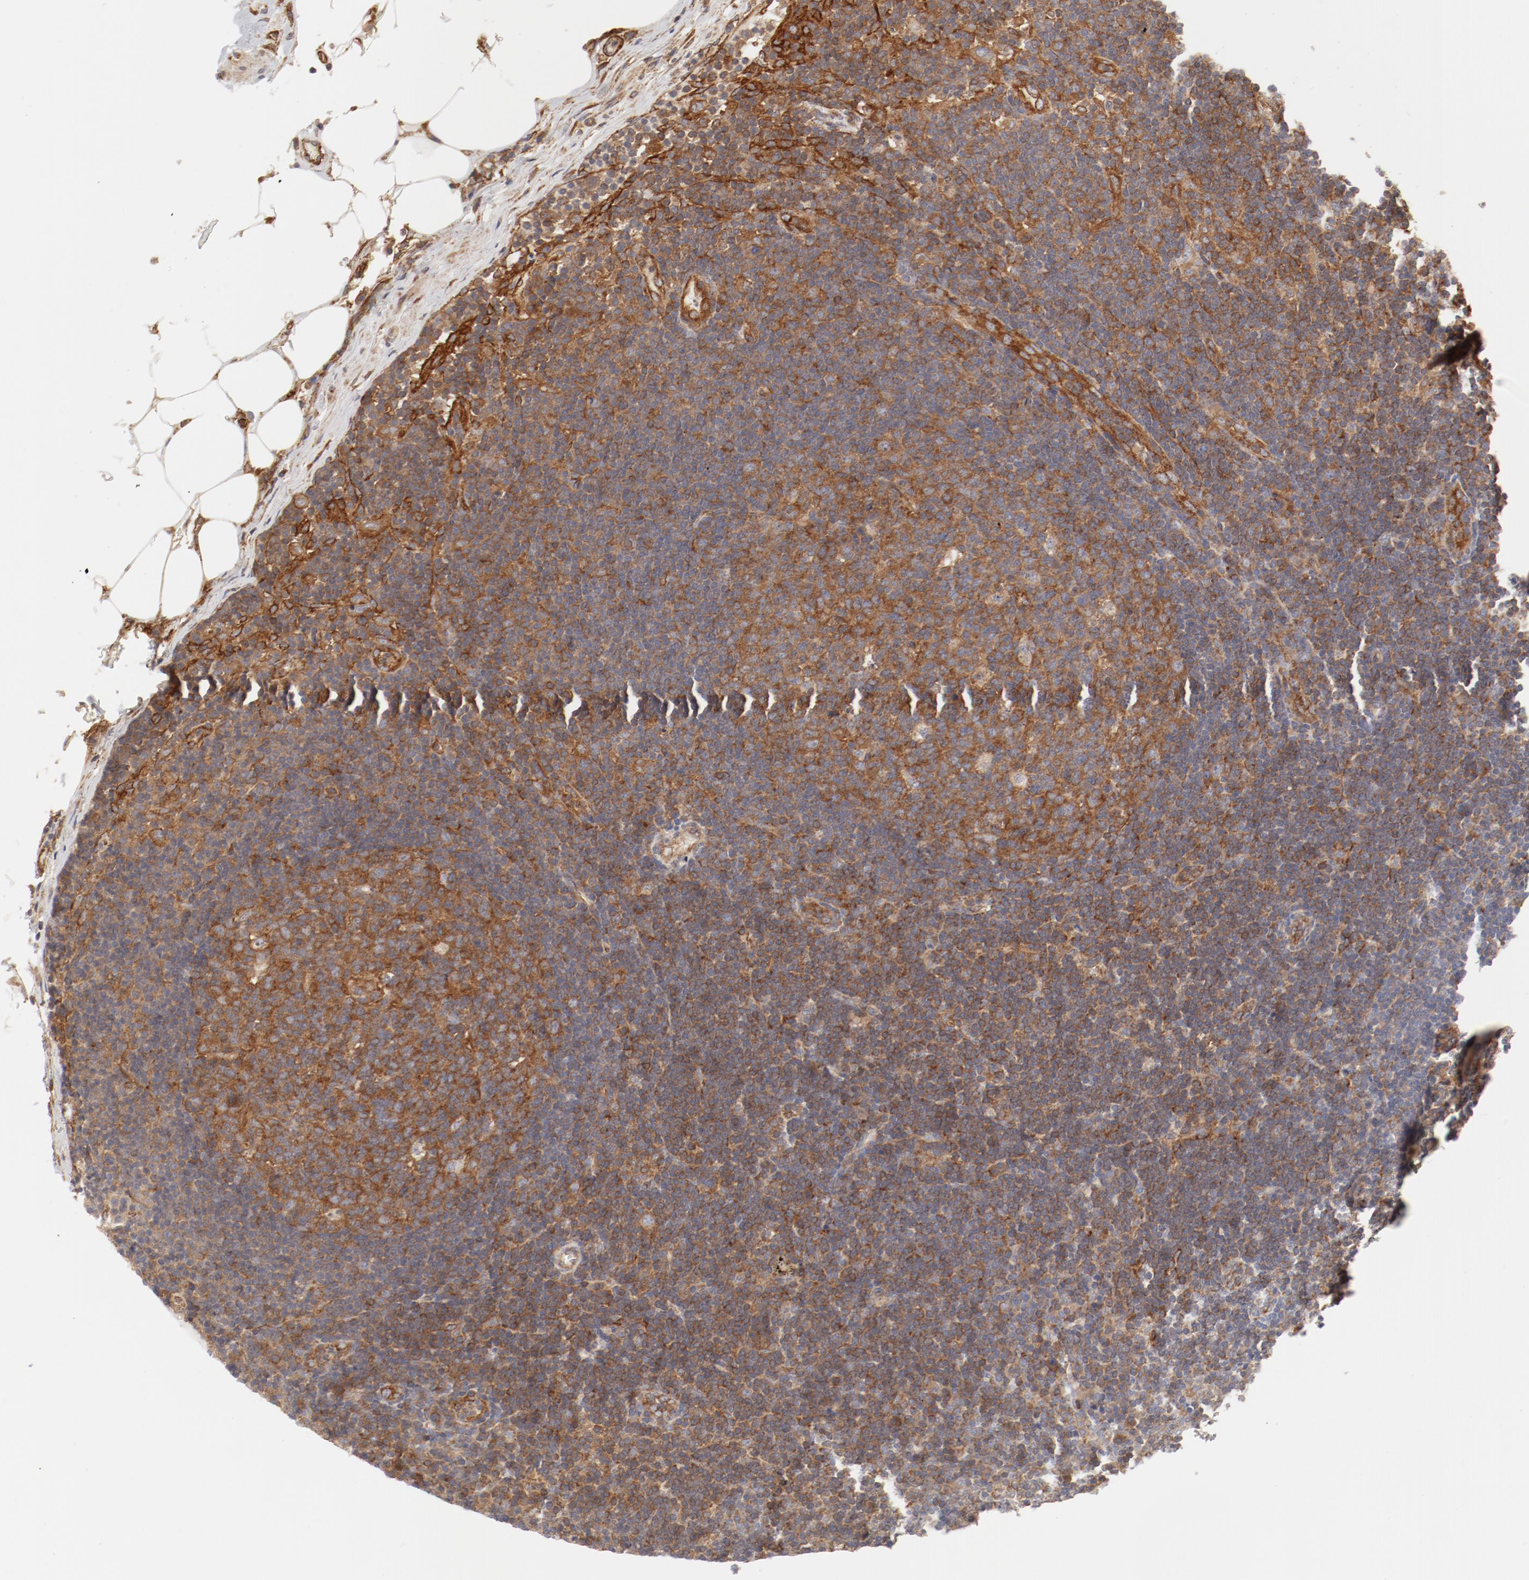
{"staining": {"intensity": "moderate", "quantity": ">75%", "location": "cytoplasmic/membranous"}, "tissue": "lymph node", "cell_type": "Germinal center cells", "image_type": "normal", "snomed": [{"axis": "morphology", "description": "Normal tissue, NOS"}, {"axis": "morphology", "description": "Squamous cell carcinoma, metastatic, NOS"}, {"axis": "topography", "description": "Lymph node"}], "caption": "Immunohistochemistry photomicrograph of benign lymph node: lymph node stained using immunohistochemistry (IHC) shows medium levels of moderate protein expression localized specifically in the cytoplasmic/membranous of germinal center cells, appearing as a cytoplasmic/membranous brown color.", "gene": "AP2A1", "patient": {"sex": "female", "age": 53}}